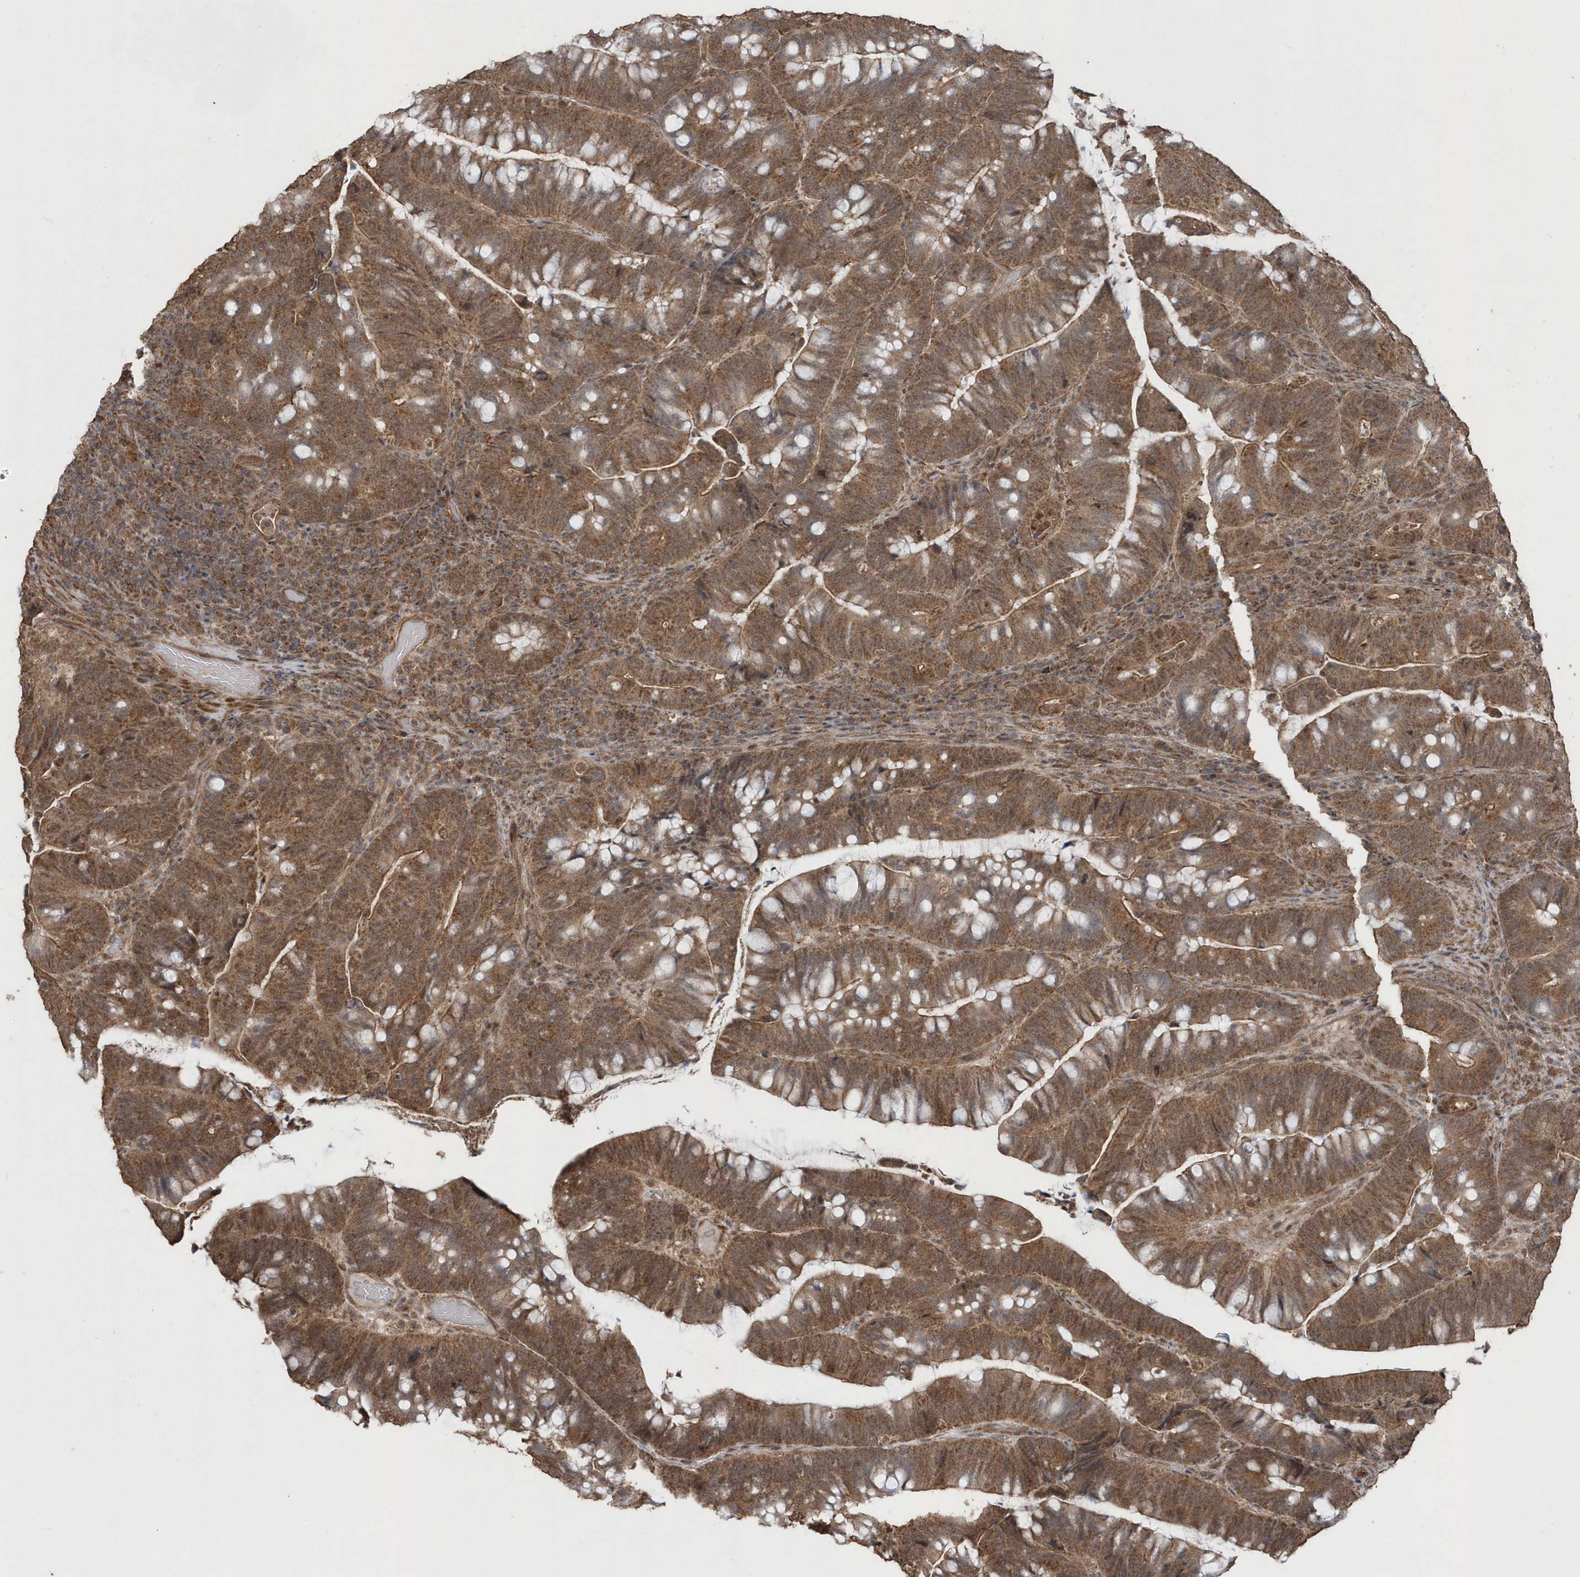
{"staining": {"intensity": "strong", "quantity": ">75%", "location": "cytoplasmic/membranous,nuclear"}, "tissue": "colorectal cancer", "cell_type": "Tumor cells", "image_type": "cancer", "snomed": [{"axis": "morphology", "description": "Adenocarcinoma, NOS"}, {"axis": "topography", "description": "Colon"}], "caption": "Brown immunohistochemical staining in human colorectal adenocarcinoma displays strong cytoplasmic/membranous and nuclear staining in about >75% of tumor cells. The staining was performed using DAB (3,3'-diaminobenzidine), with brown indicating positive protein expression. Nuclei are stained blue with hematoxylin.", "gene": "PAXBP1", "patient": {"sex": "female", "age": 66}}